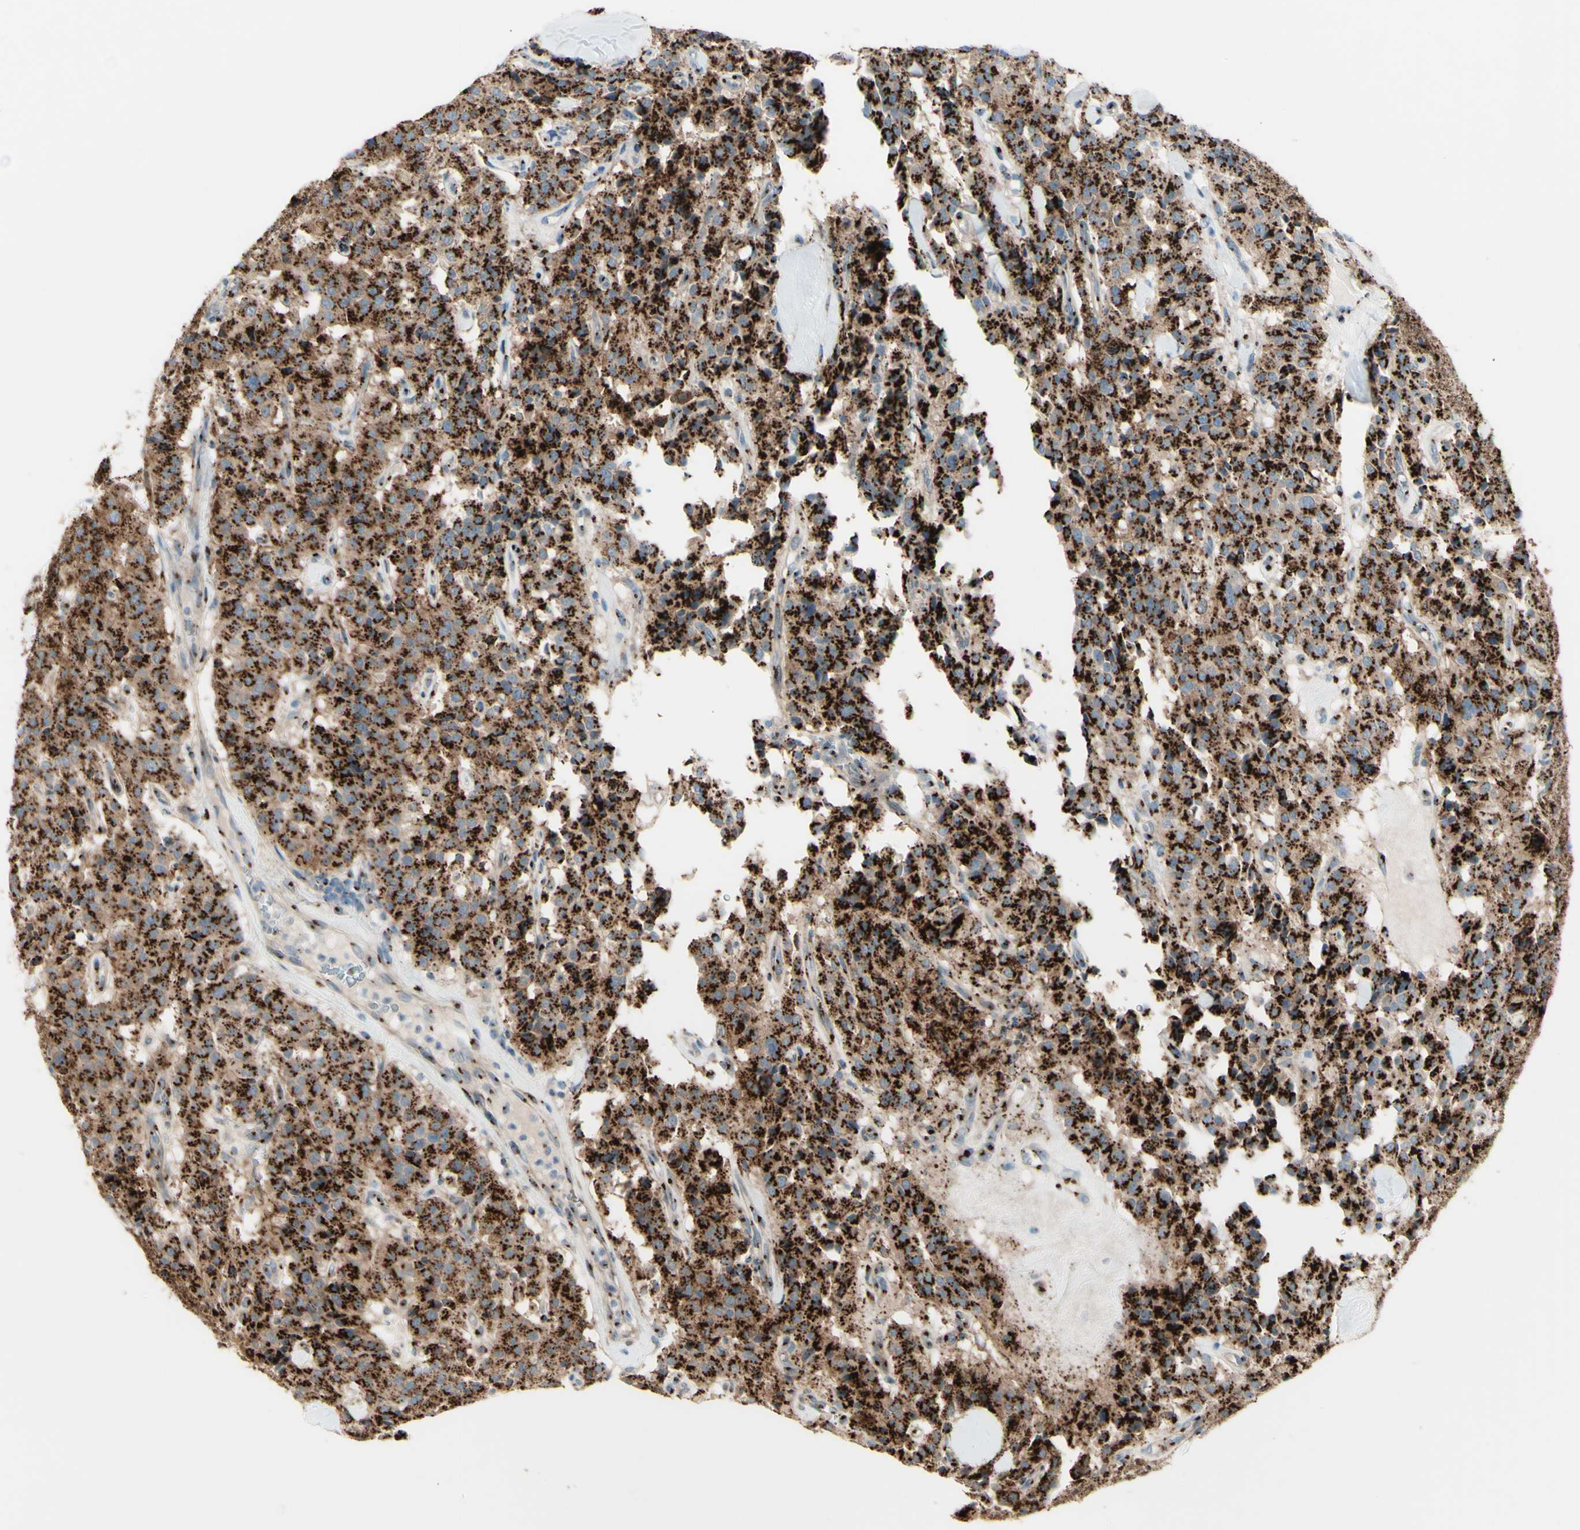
{"staining": {"intensity": "strong", "quantity": ">75%", "location": "cytoplasmic/membranous"}, "tissue": "carcinoid", "cell_type": "Tumor cells", "image_type": "cancer", "snomed": [{"axis": "morphology", "description": "Carcinoid, malignant, NOS"}, {"axis": "topography", "description": "Lung"}], "caption": "Tumor cells reveal strong cytoplasmic/membranous staining in about >75% of cells in malignant carcinoid.", "gene": "BPNT2", "patient": {"sex": "male", "age": 30}}